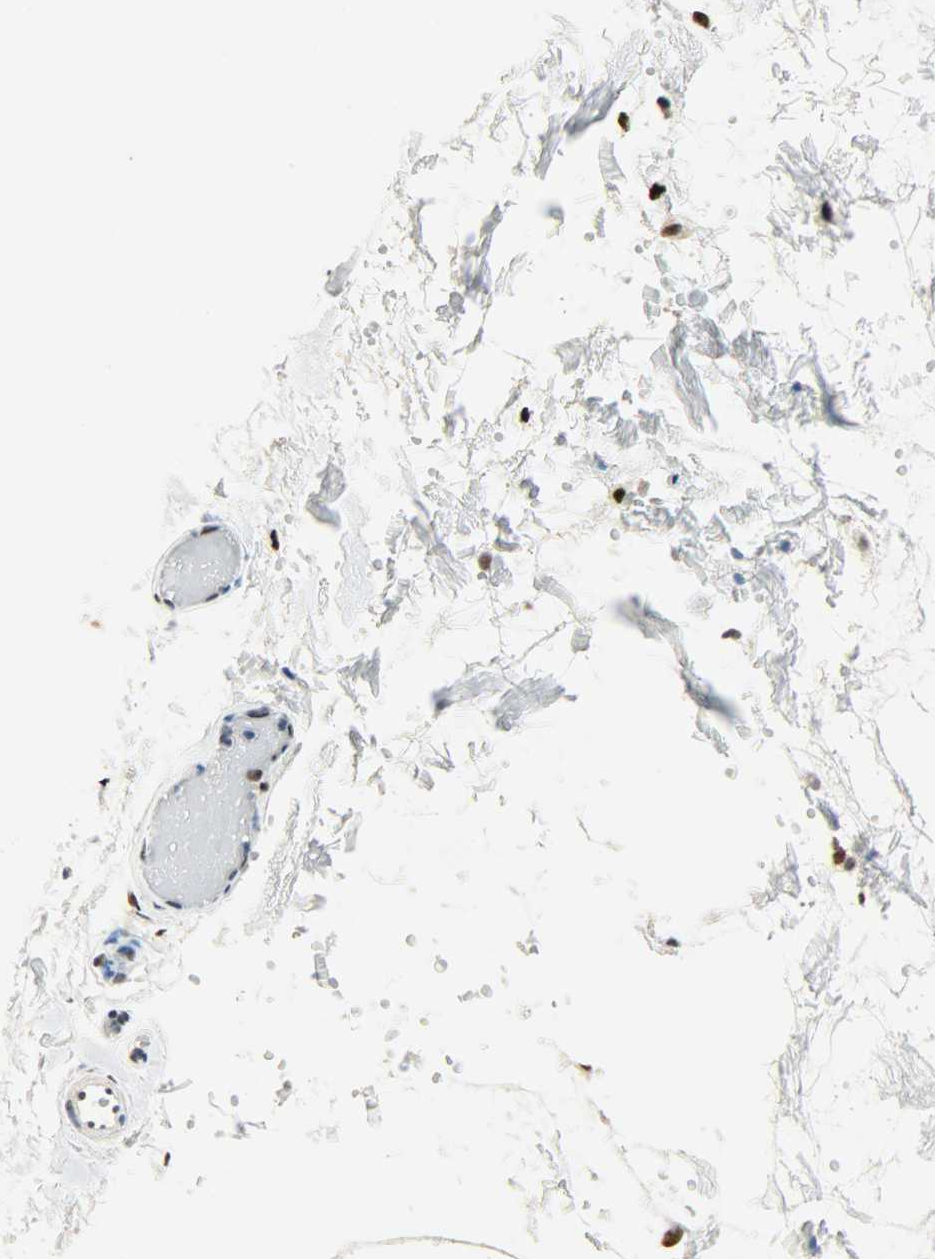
{"staining": {"intensity": "weak", "quantity": "25%-75%", "location": "nuclear"}, "tissue": "salivary gland", "cell_type": "Glandular cells", "image_type": "normal", "snomed": [{"axis": "morphology", "description": "Normal tissue, NOS"}, {"axis": "topography", "description": "Salivary gland"}], "caption": "Protein analysis of unremarkable salivary gland reveals weak nuclear staining in approximately 25%-75% of glandular cells. (DAB (3,3'-diaminobenzidine) = brown stain, brightfield microscopy at high magnification).", "gene": "JUNB", "patient": {"sex": "male", "age": 54}}